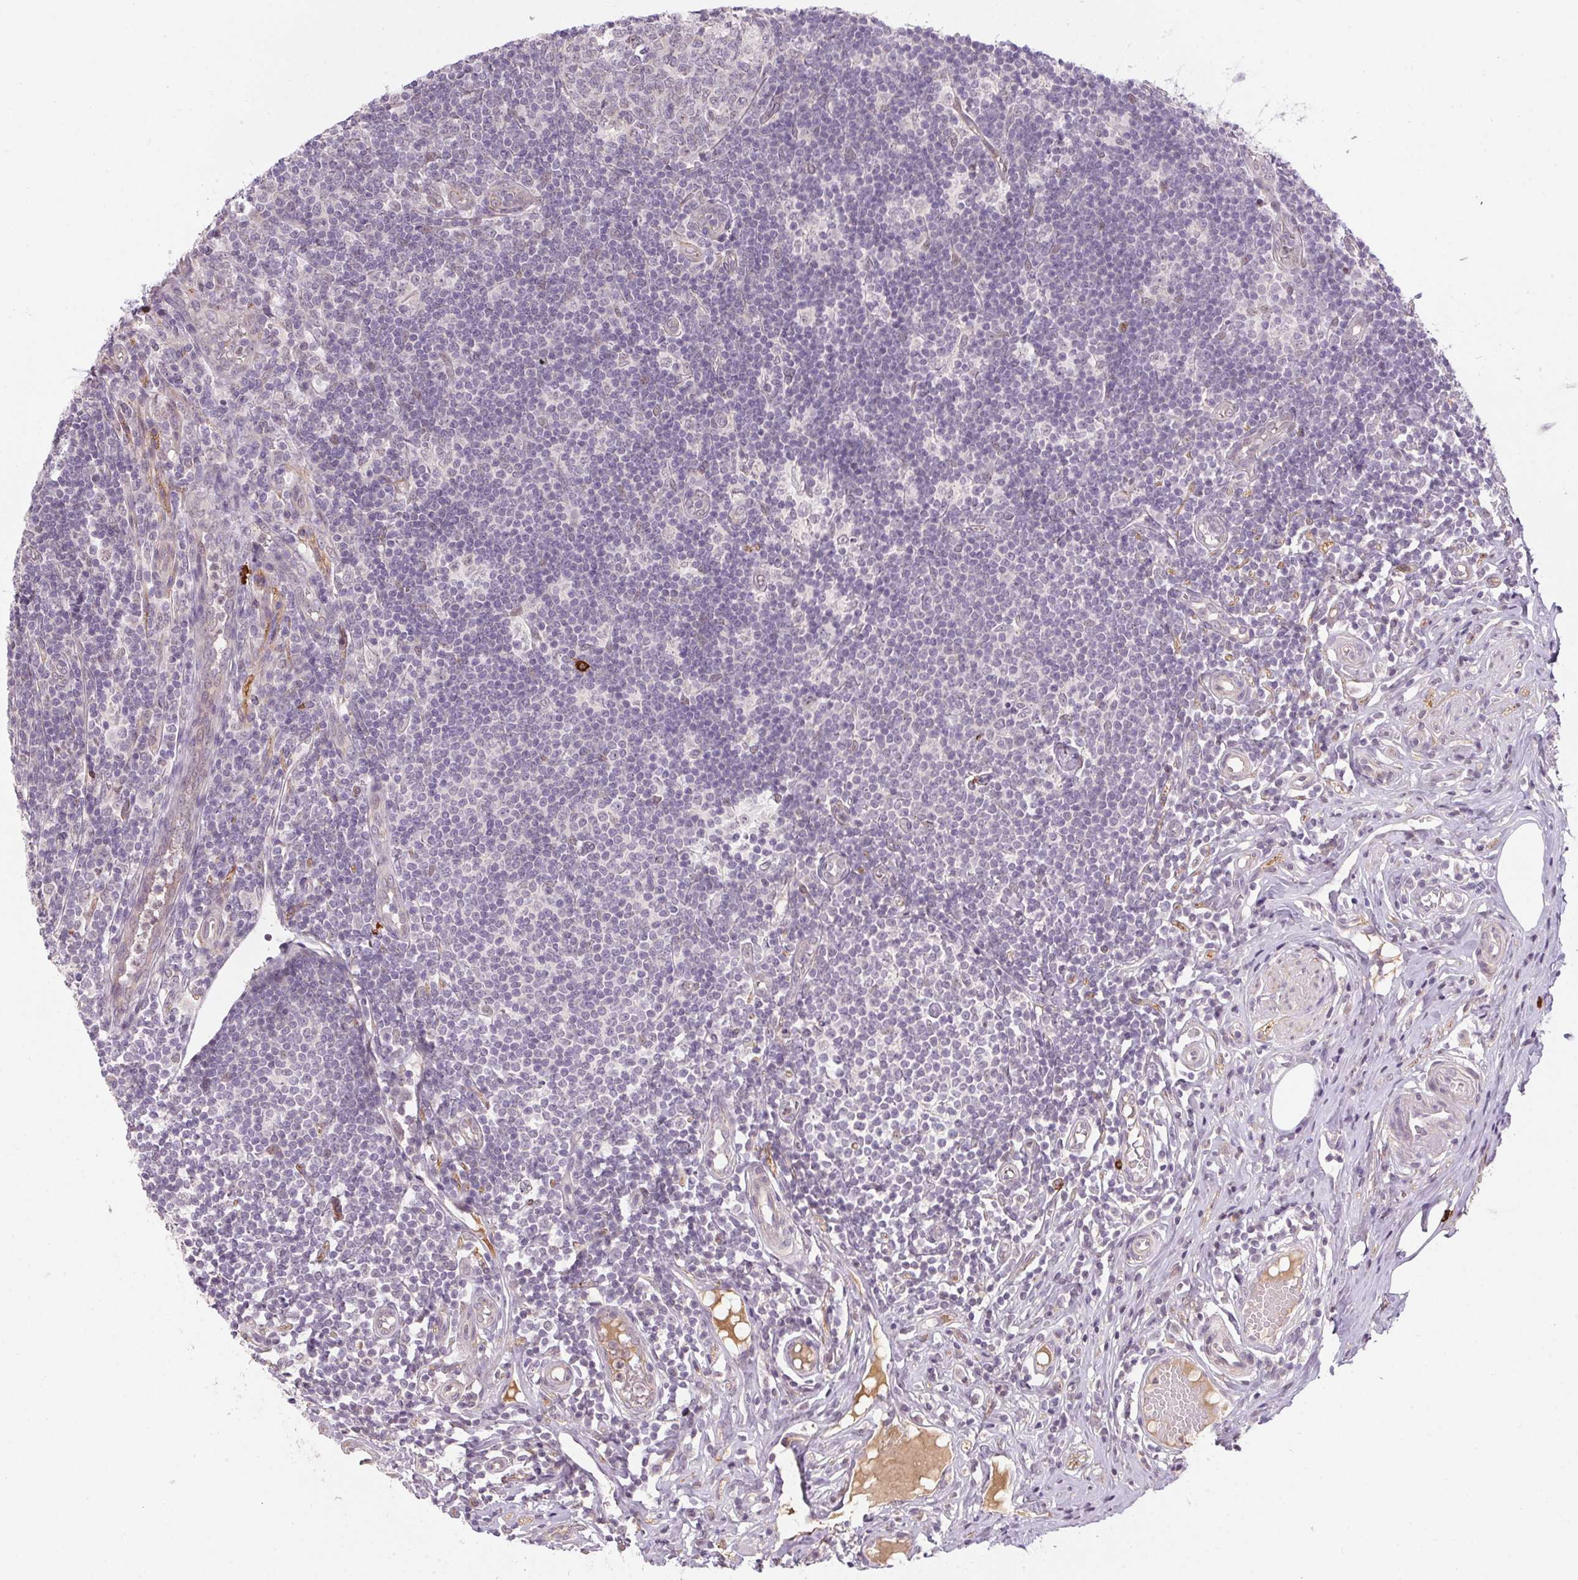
{"staining": {"intensity": "weak", "quantity": "<25%", "location": "cytoplasmic/membranous"}, "tissue": "appendix", "cell_type": "Glandular cells", "image_type": "normal", "snomed": [{"axis": "morphology", "description": "Normal tissue, NOS"}, {"axis": "topography", "description": "Appendix"}], "caption": "High magnification brightfield microscopy of benign appendix stained with DAB (3,3'-diaminobenzidine) (brown) and counterstained with hematoxylin (blue): glandular cells show no significant staining. (Brightfield microscopy of DAB IHC at high magnification).", "gene": "CFAP92", "patient": {"sex": "male", "age": 18}}